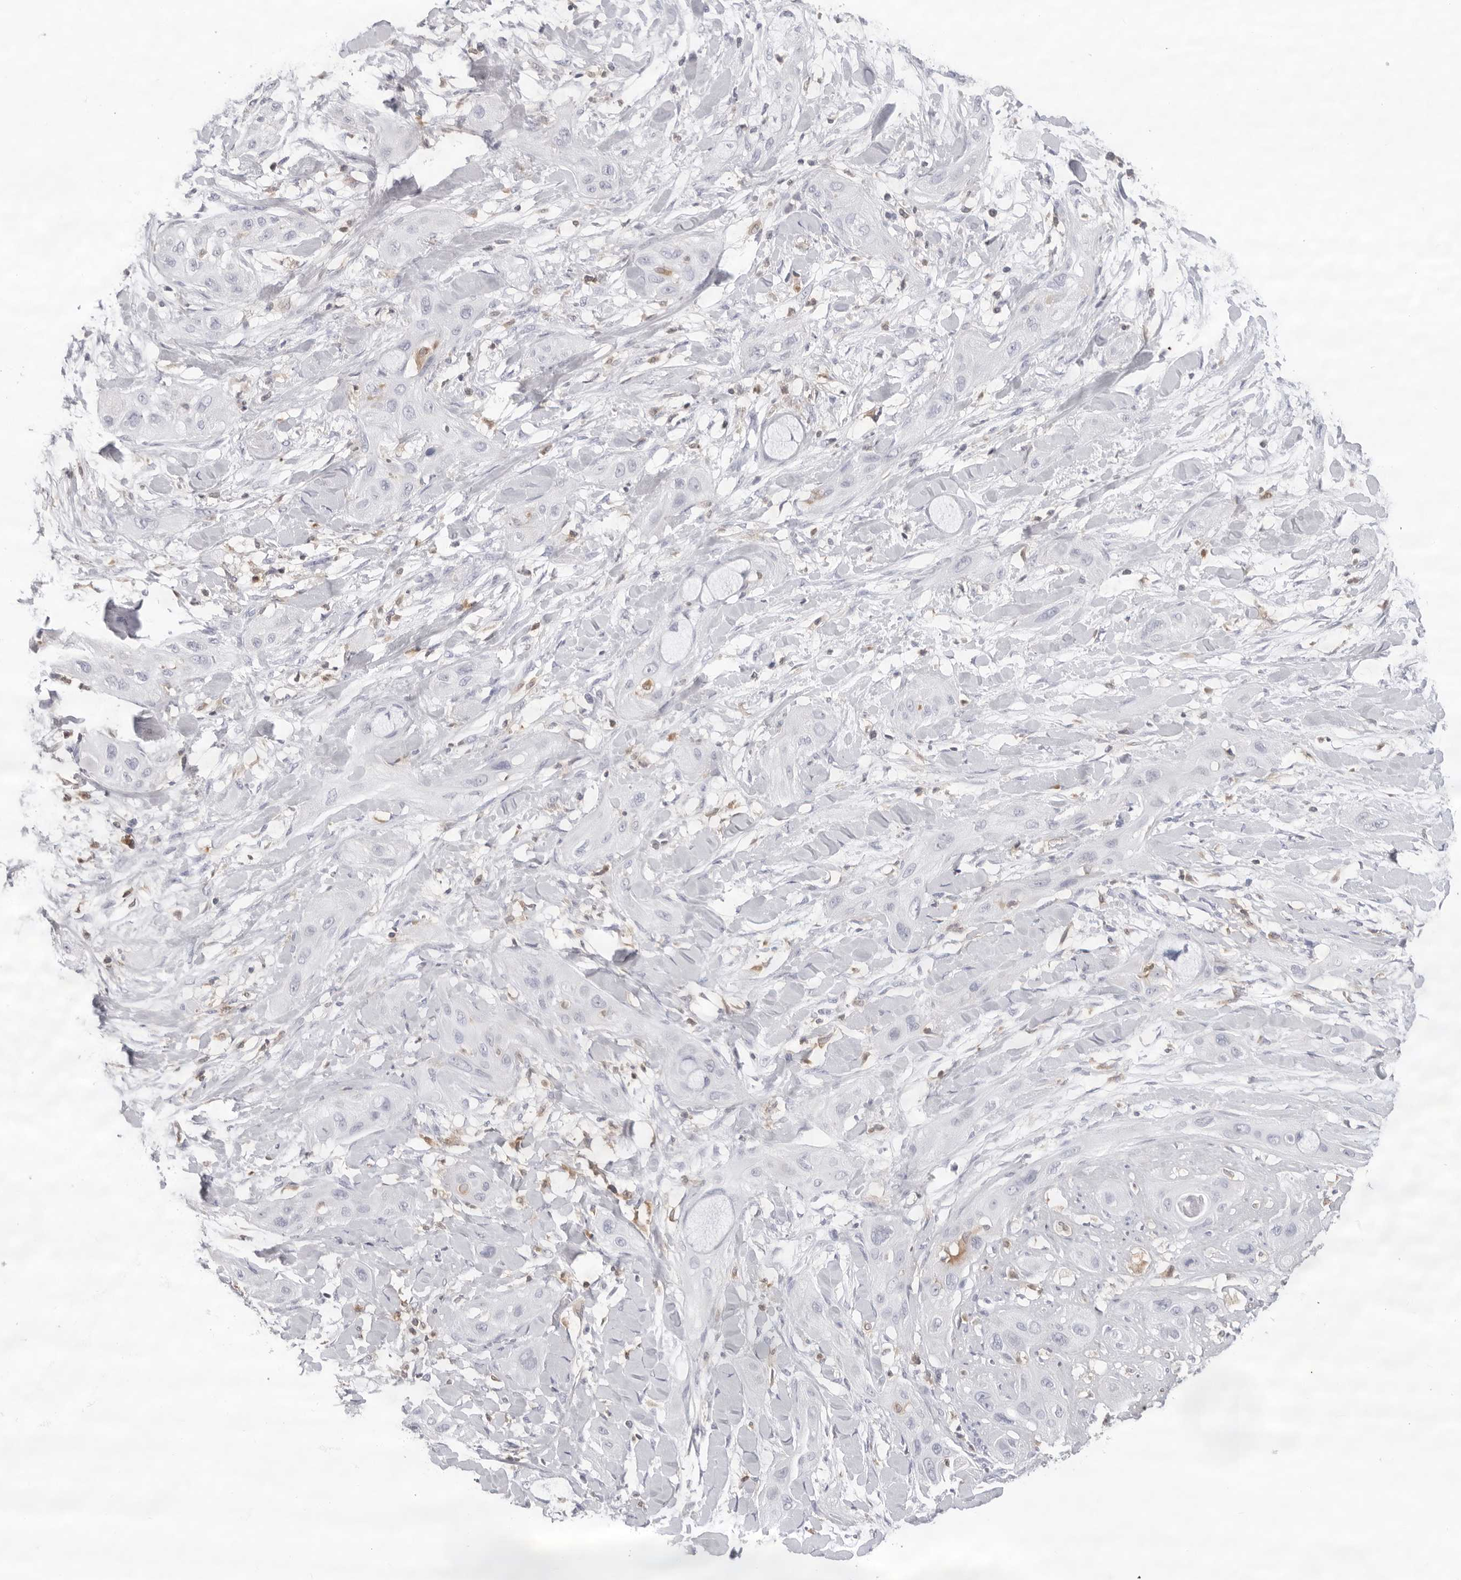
{"staining": {"intensity": "negative", "quantity": "none", "location": "none"}, "tissue": "lung cancer", "cell_type": "Tumor cells", "image_type": "cancer", "snomed": [{"axis": "morphology", "description": "Squamous cell carcinoma, NOS"}, {"axis": "topography", "description": "Lung"}], "caption": "Immunohistochemistry image of neoplastic tissue: human lung cancer (squamous cell carcinoma) stained with DAB displays no significant protein expression in tumor cells.", "gene": "FMNL1", "patient": {"sex": "female", "age": 47}}